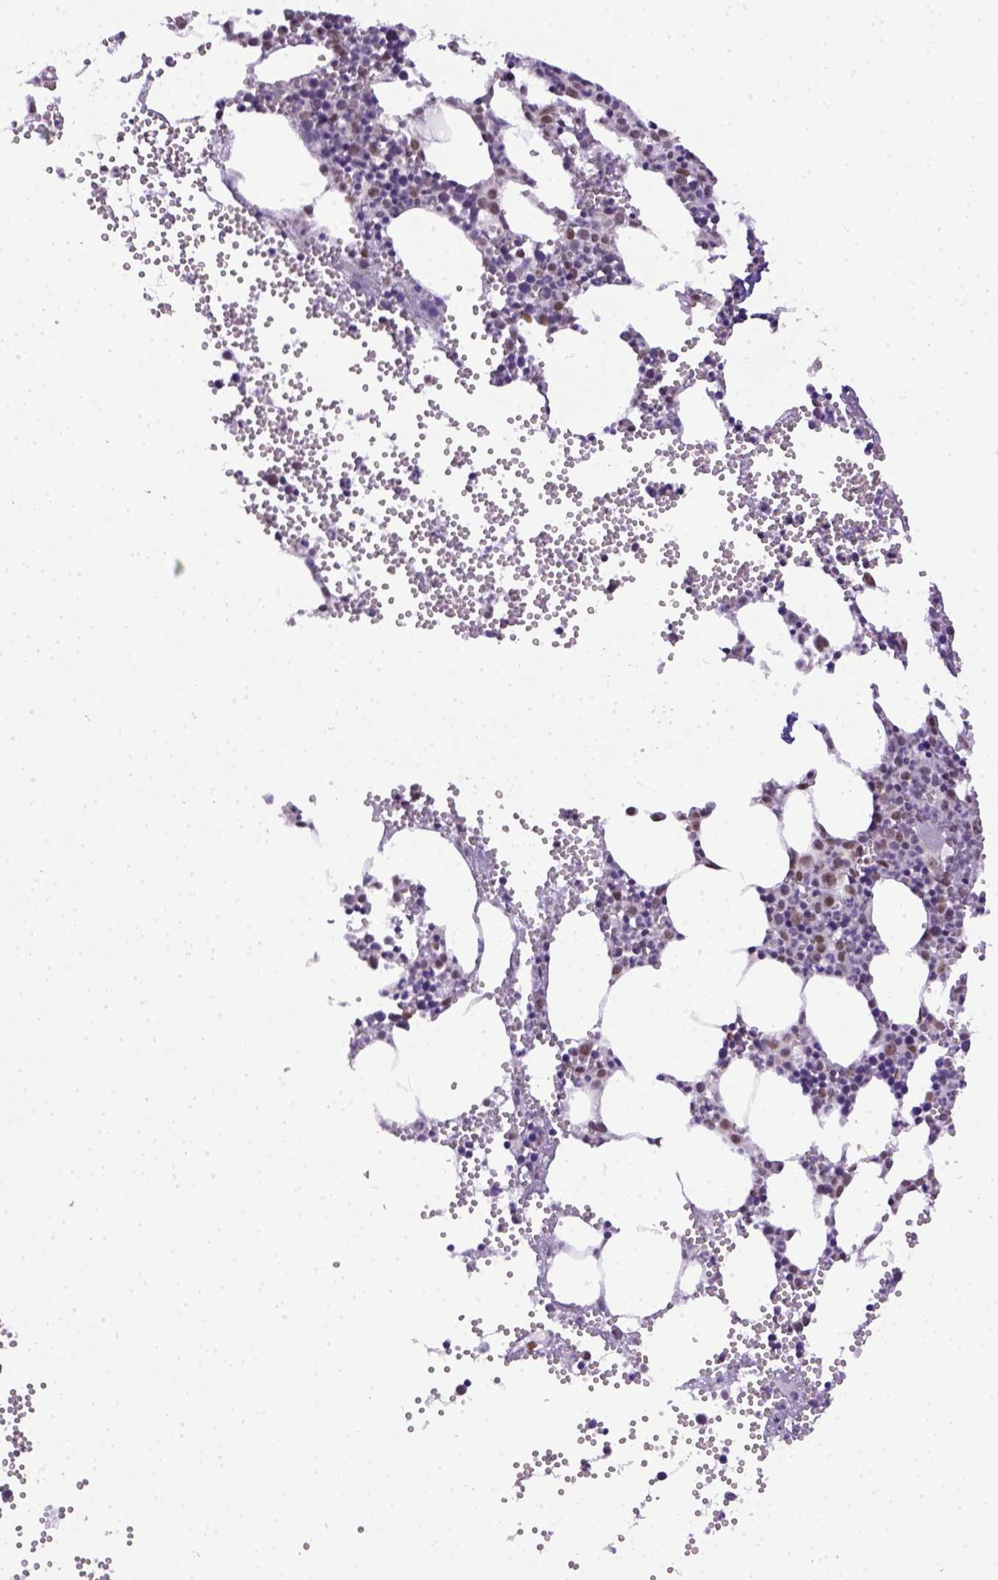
{"staining": {"intensity": "moderate", "quantity": "<25%", "location": "nuclear"}, "tissue": "bone marrow", "cell_type": "Hematopoietic cells", "image_type": "normal", "snomed": [{"axis": "morphology", "description": "Normal tissue, NOS"}, {"axis": "topography", "description": "Bone marrow"}], "caption": "Moderate nuclear expression for a protein is identified in approximately <25% of hematopoietic cells of normal bone marrow using immunohistochemistry (IHC).", "gene": "ERCC1", "patient": {"sex": "male", "age": 89}}